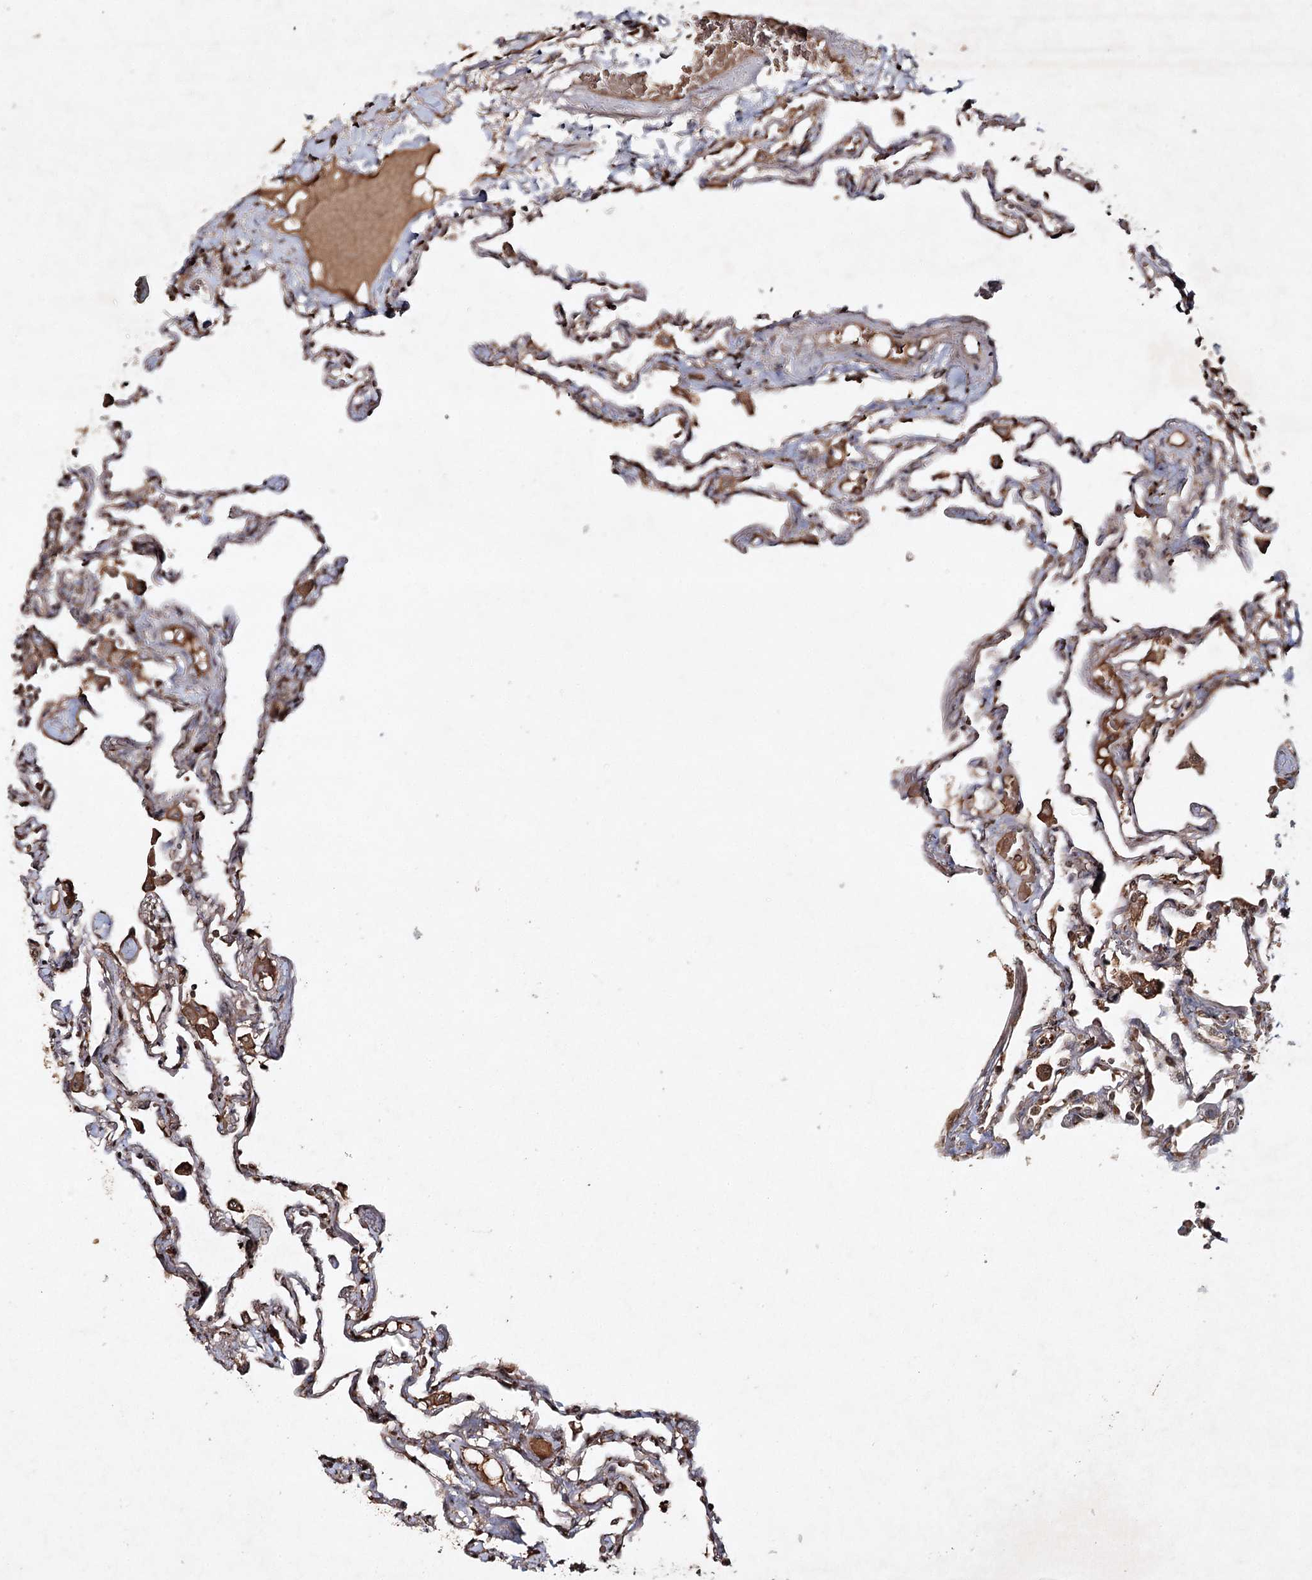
{"staining": {"intensity": "moderate", "quantity": "<25%", "location": "cytoplasmic/membranous"}, "tissue": "lung", "cell_type": "Alveolar cells", "image_type": "normal", "snomed": [{"axis": "morphology", "description": "Normal tissue, NOS"}, {"axis": "topography", "description": "Lung"}], "caption": "Approximately <25% of alveolar cells in unremarkable human lung display moderate cytoplasmic/membranous protein positivity as visualized by brown immunohistochemical staining.", "gene": "CYP2B6", "patient": {"sex": "female", "age": 67}}